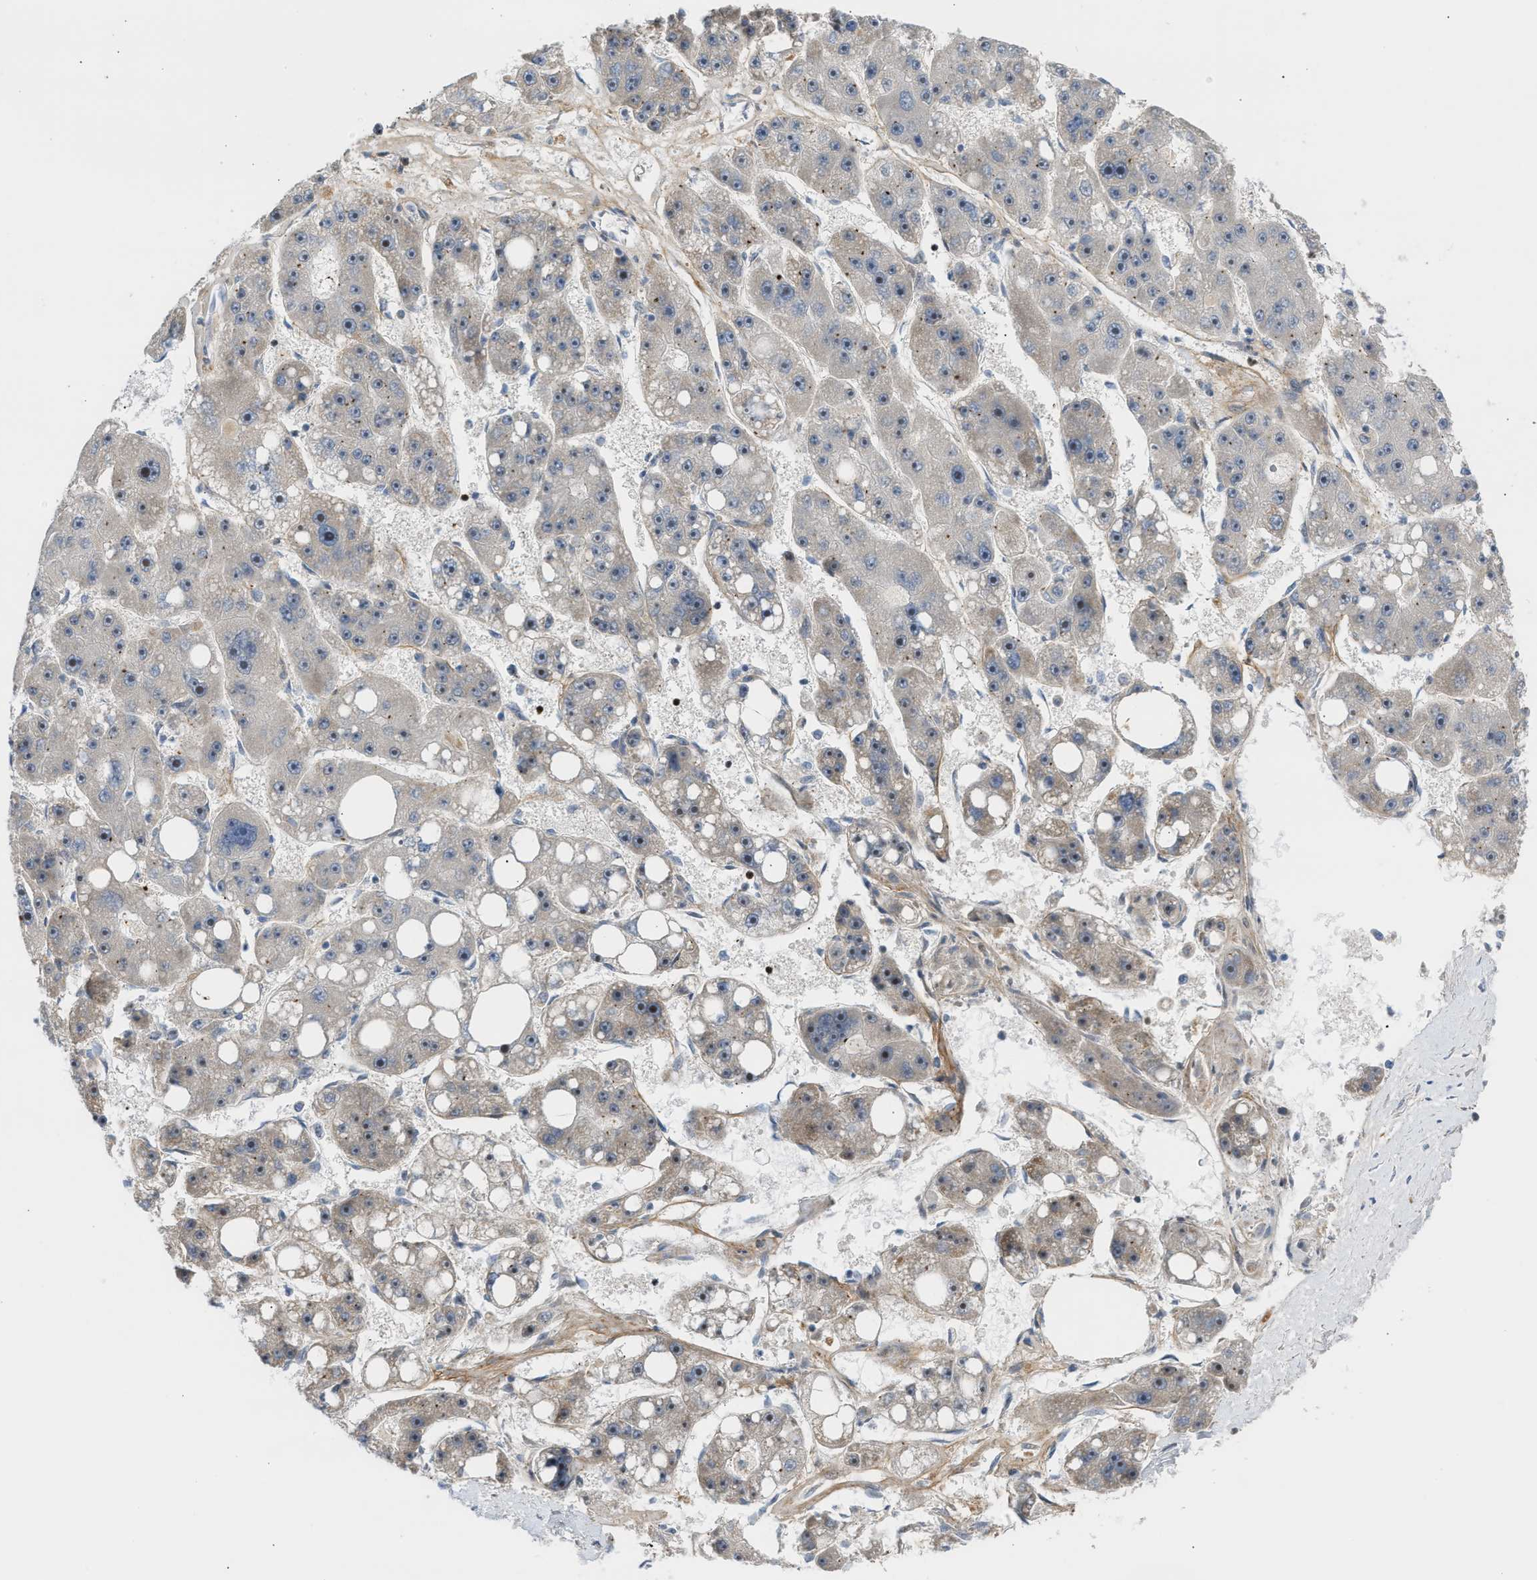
{"staining": {"intensity": "weak", "quantity": "25%-75%", "location": "cytoplasmic/membranous,nuclear"}, "tissue": "liver cancer", "cell_type": "Tumor cells", "image_type": "cancer", "snomed": [{"axis": "morphology", "description": "Carcinoma, Hepatocellular, NOS"}, {"axis": "topography", "description": "Liver"}], "caption": "Human hepatocellular carcinoma (liver) stained for a protein (brown) shows weak cytoplasmic/membranous and nuclear positive positivity in about 25%-75% of tumor cells.", "gene": "NPS", "patient": {"sex": "female", "age": 61}}